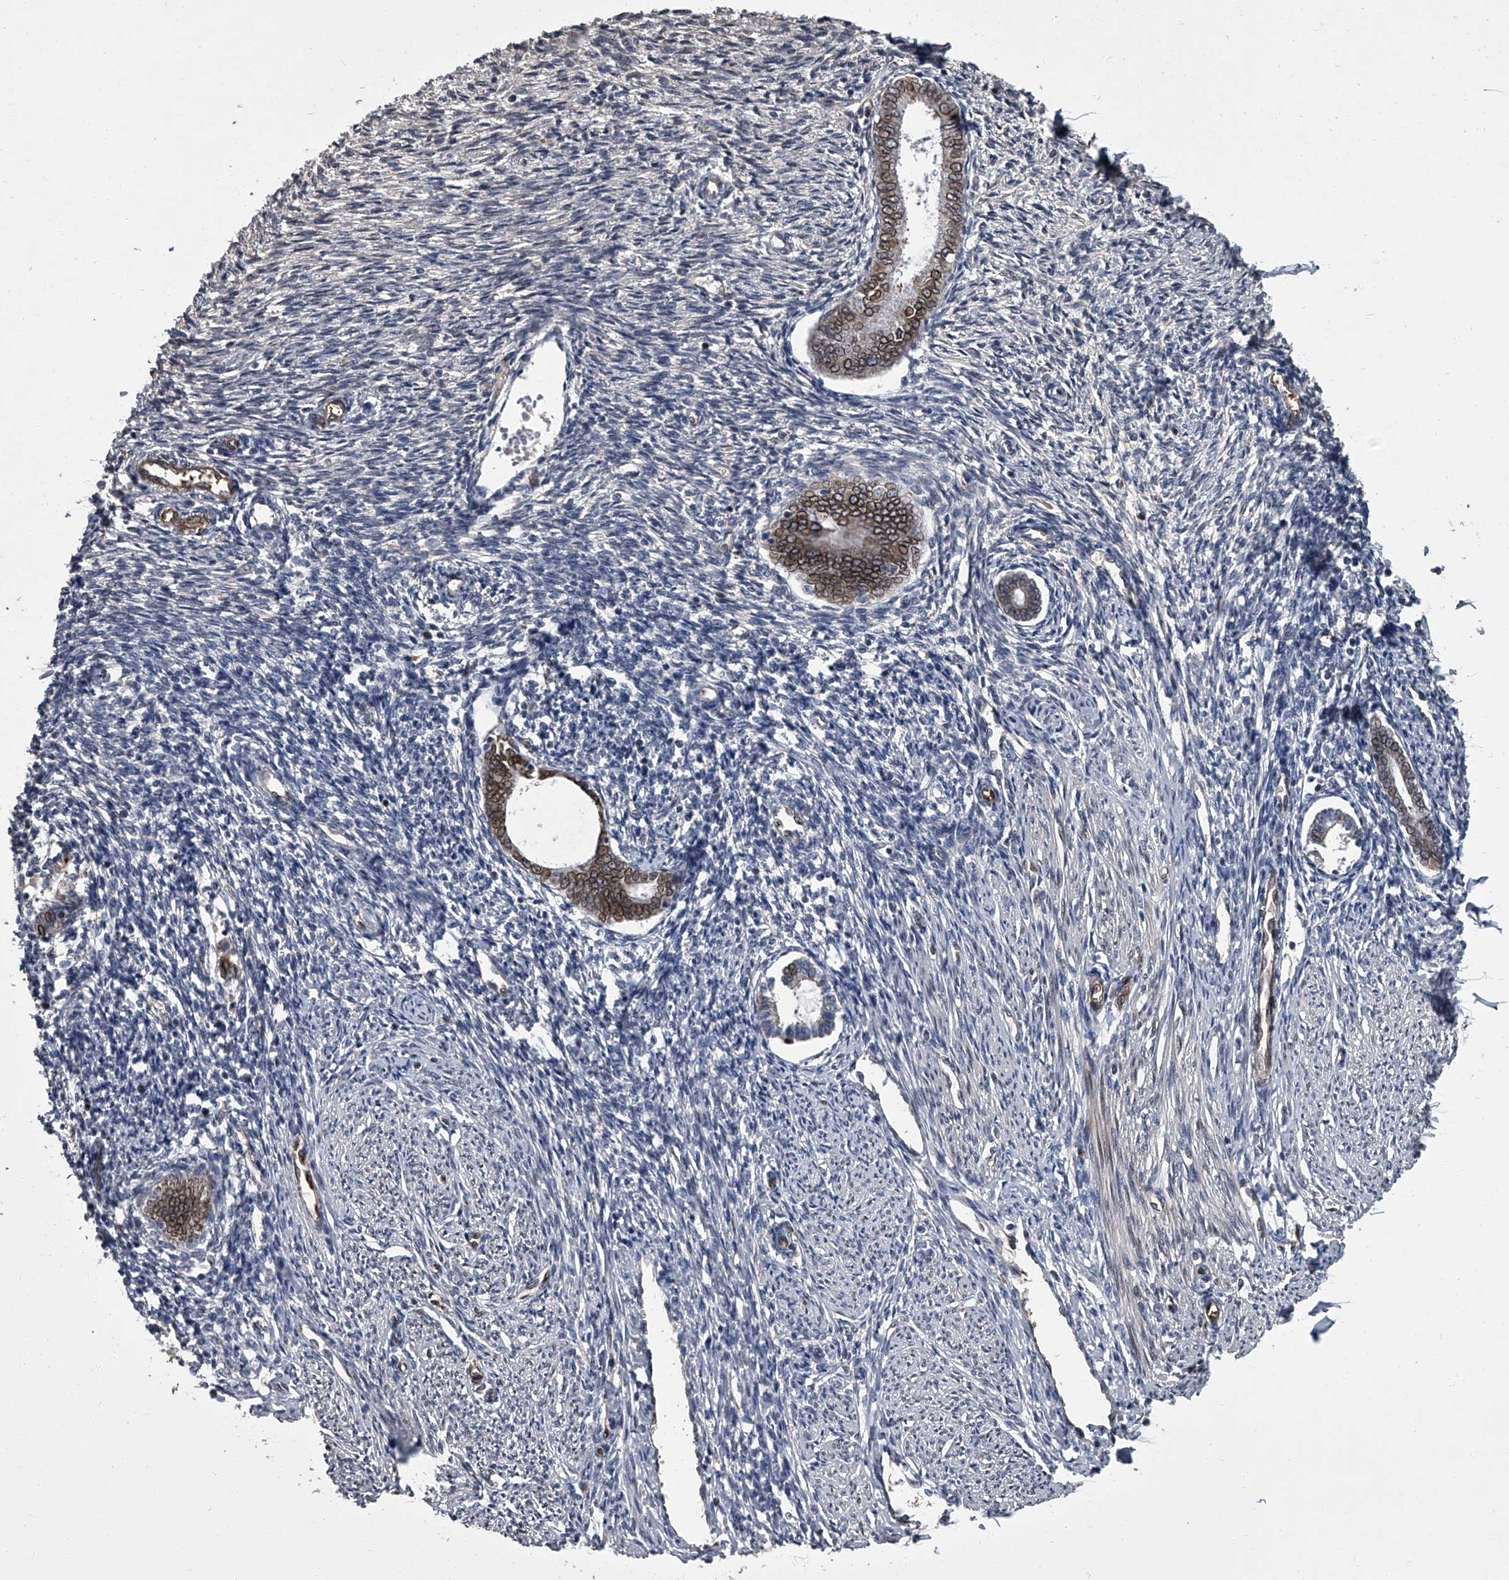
{"staining": {"intensity": "negative", "quantity": "none", "location": "none"}, "tissue": "endometrium", "cell_type": "Cells in endometrial stroma", "image_type": "normal", "snomed": [{"axis": "morphology", "description": "Normal tissue, NOS"}, {"axis": "topography", "description": "Endometrium"}], "caption": "Benign endometrium was stained to show a protein in brown. There is no significant positivity in cells in endometrial stroma. (DAB immunohistochemistry (IHC), high magnification).", "gene": "LRRC8C", "patient": {"sex": "female", "age": 56}}